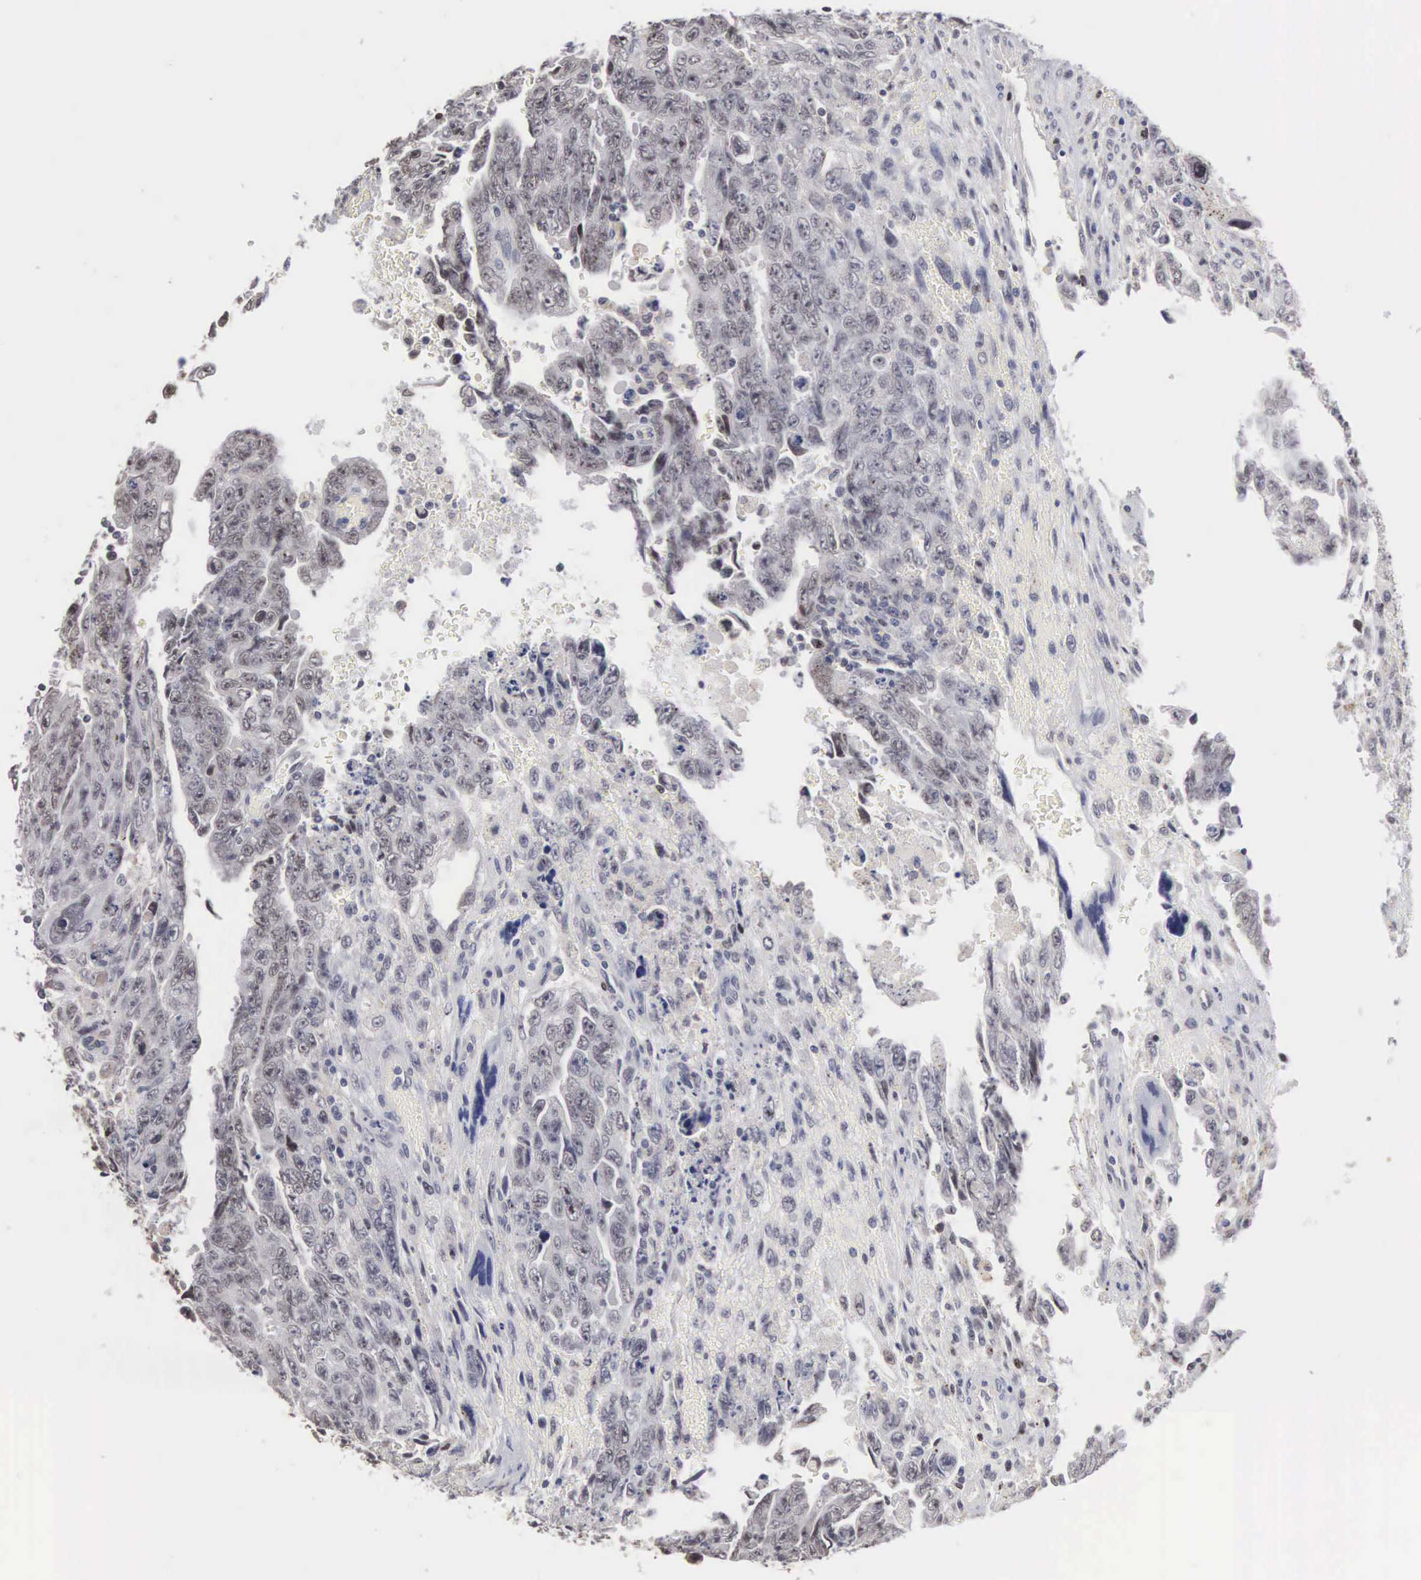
{"staining": {"intensity": "negative", "quantity": "none", "location": "none"}, "tissue": "testis cancer", "cell_type": "Tumor cells", "image_type": "cancer", "snomed": [{"axis": "morphology", "description": "Carcinoma, Embryonal, NOS"}, {"axis": "topography", "description": "Testis"}], "caption": "Tumor cells show no significant protein positivity in testis cancer (embryonal carcinoma).", "gene": "KDM6A", "patient": {"sex": "male", "age": 28}}